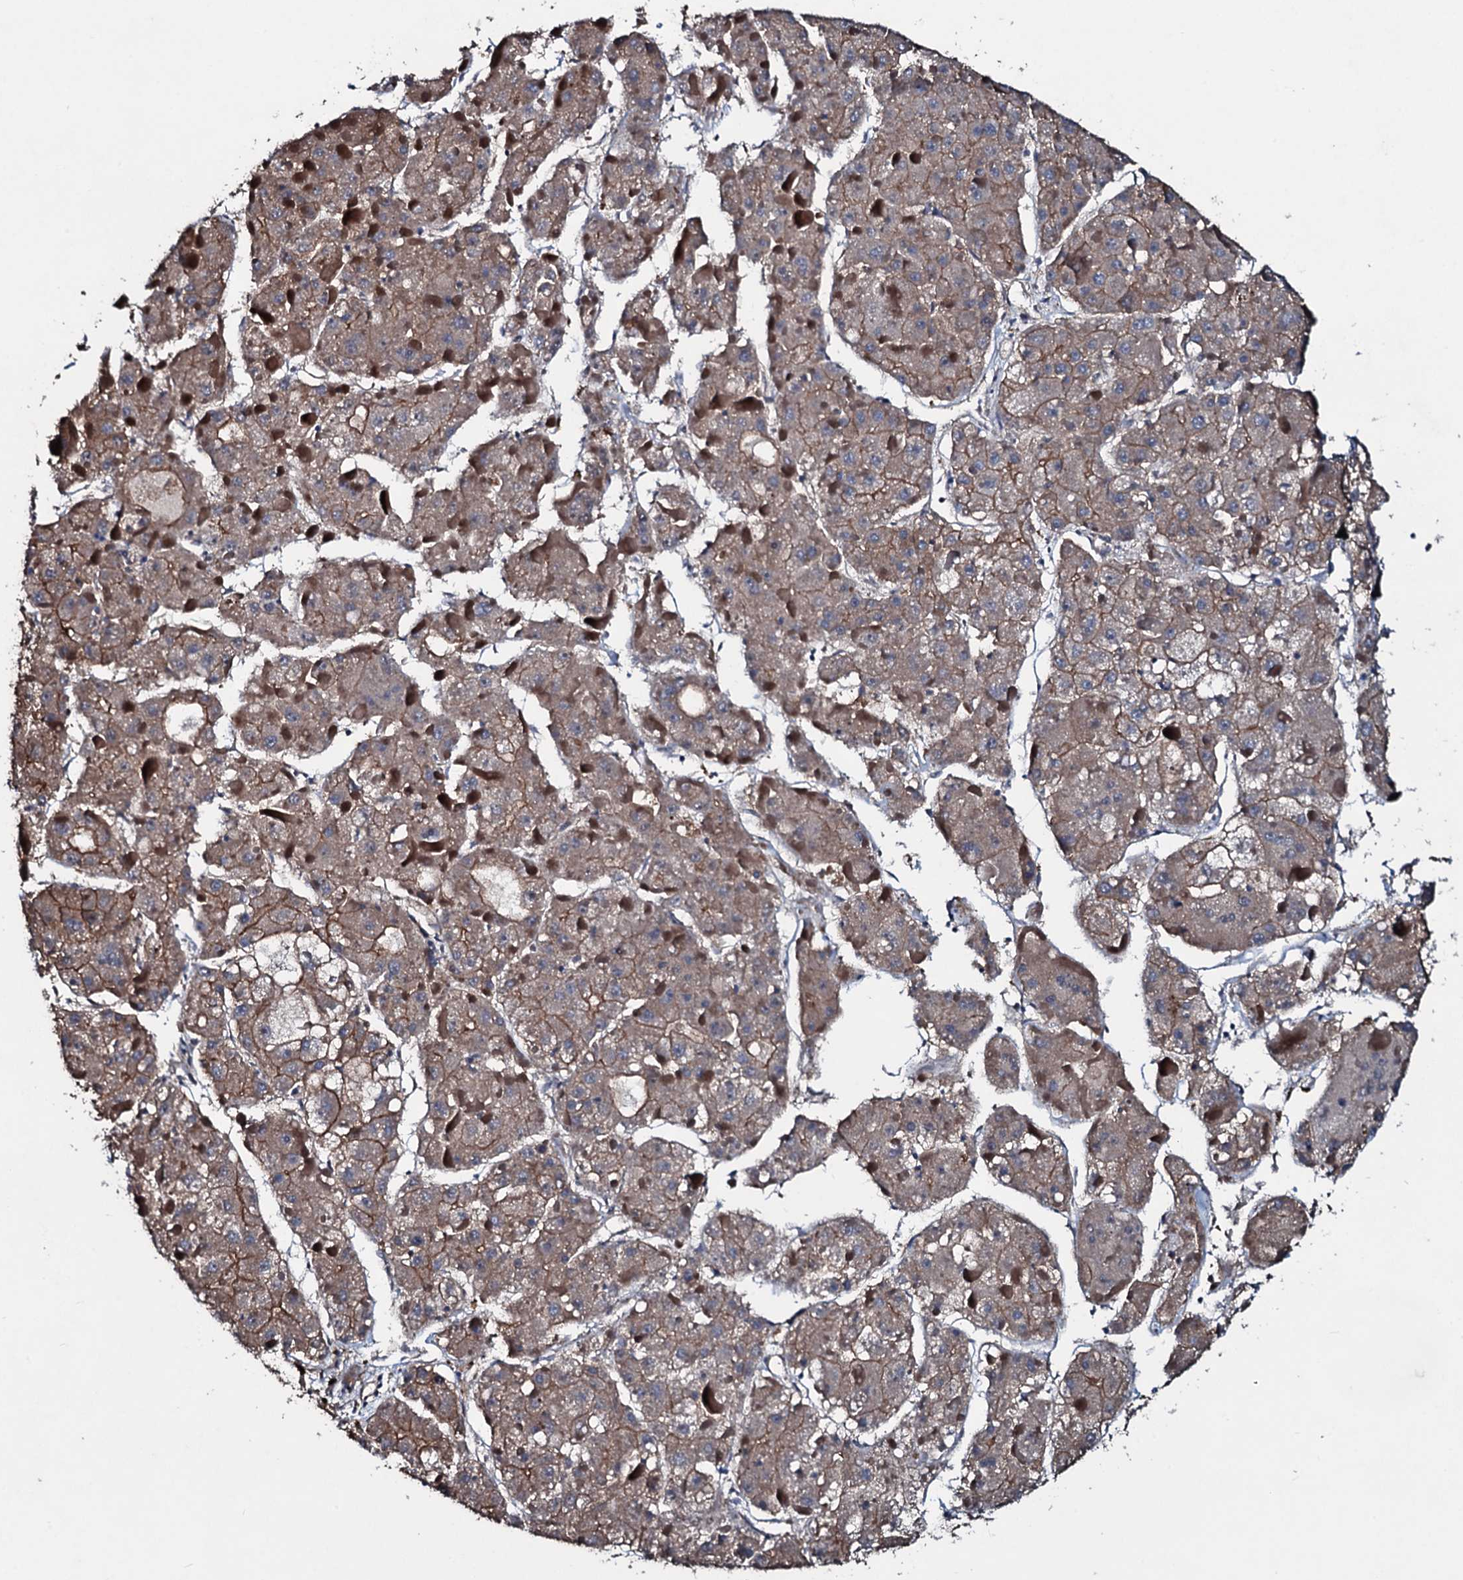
{"staining": {"intensity": "weak", "quantity": ">75%", "location": "cytoplasmic/membranous"}, "tissue": "liver cancer", "cell_type": "Tumor cells", "image_type": "cancer", "snomed": [{"axis": "morphology", "description": "Carcinoma, Hepatocellular, NOS"}, {"axis": "topography", "description": "Liver"}], "caption": "Brown immunohistochemical staining in liver cancer demonstrates weak cytoplasmic/membranous expression in about >75% of tumor cells.", "gene": "DMAC2", "patient": {"sex": "female", "age": 73}}